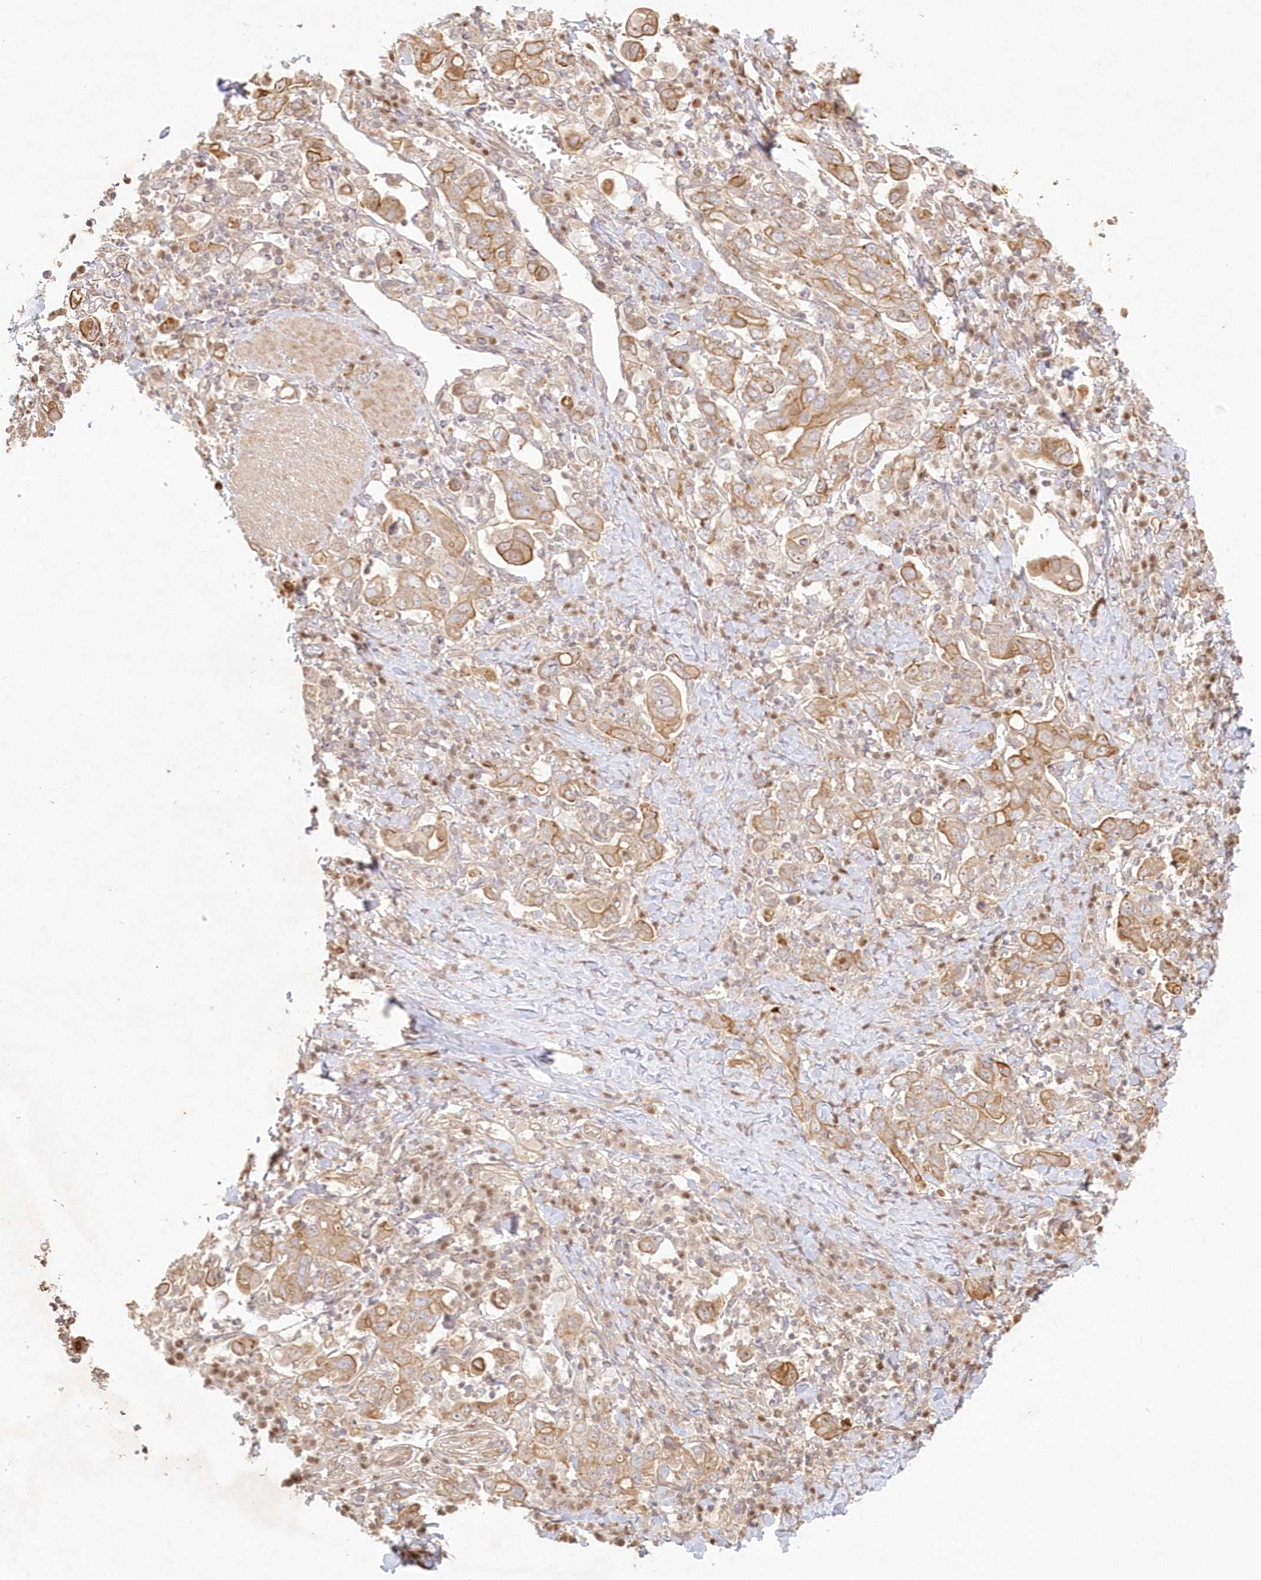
{"staining": {"intensity": "moderate", "quantity": ">75%", "location": "cytoplasmic/membranous"}, "tissue": "stomach cancer", "cell_type": "Tumor cells", "image_type": "cancer", "snomed": [{"axis": "morphology", "description": "Adenocarcinoma, NOS"}, {"axis": "topography", "description": "Stomach, upper"}], "caption": "Immunohistochemistry (DAB (3,3'-diaminobenzidine)) staining of human stomach cancer (adenocarcinoma) reveals moderate cytoplasmic/membranous protein staining in approximately >75% of tumor cells.", "gene": "KIAA0232", "patient": {"sex": "male", "age": 62}}